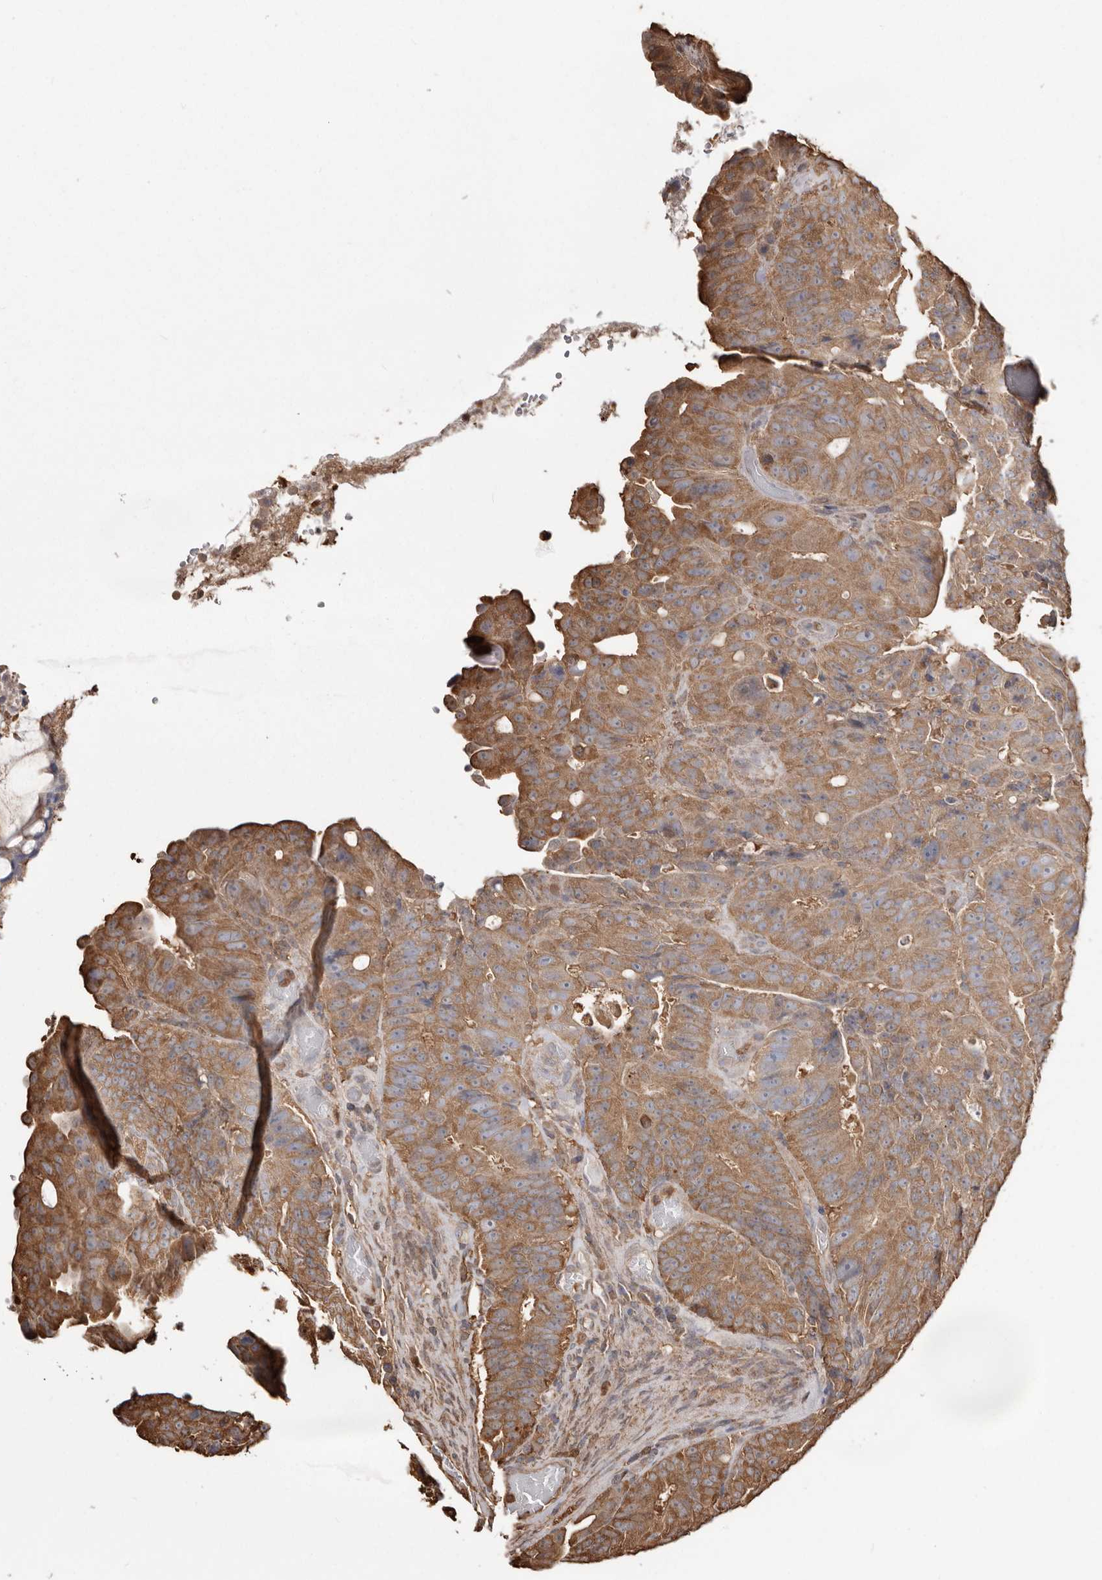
{"staining": {"intensity": "moderate", "quantity": ">75%", "location": "cytoplasmic/membranous"}, "tissue": "colorectal cancer", "cell_type": "Tumor cells", "image_type": "cancer", "snomed": [{"axis": "morphology", "description": "Adenocarcinoma, NOS"}, {"axis": "topography", "description": "Colon"}], "caption": "Immunohistochemical staining of colorectal cancer exhibits medium levels of moderate cytoplasmic/membranous positivity in approximately >75% of tumor cells.", "gene": "PKM", "patient": {"sex": "male", "age": 87}}